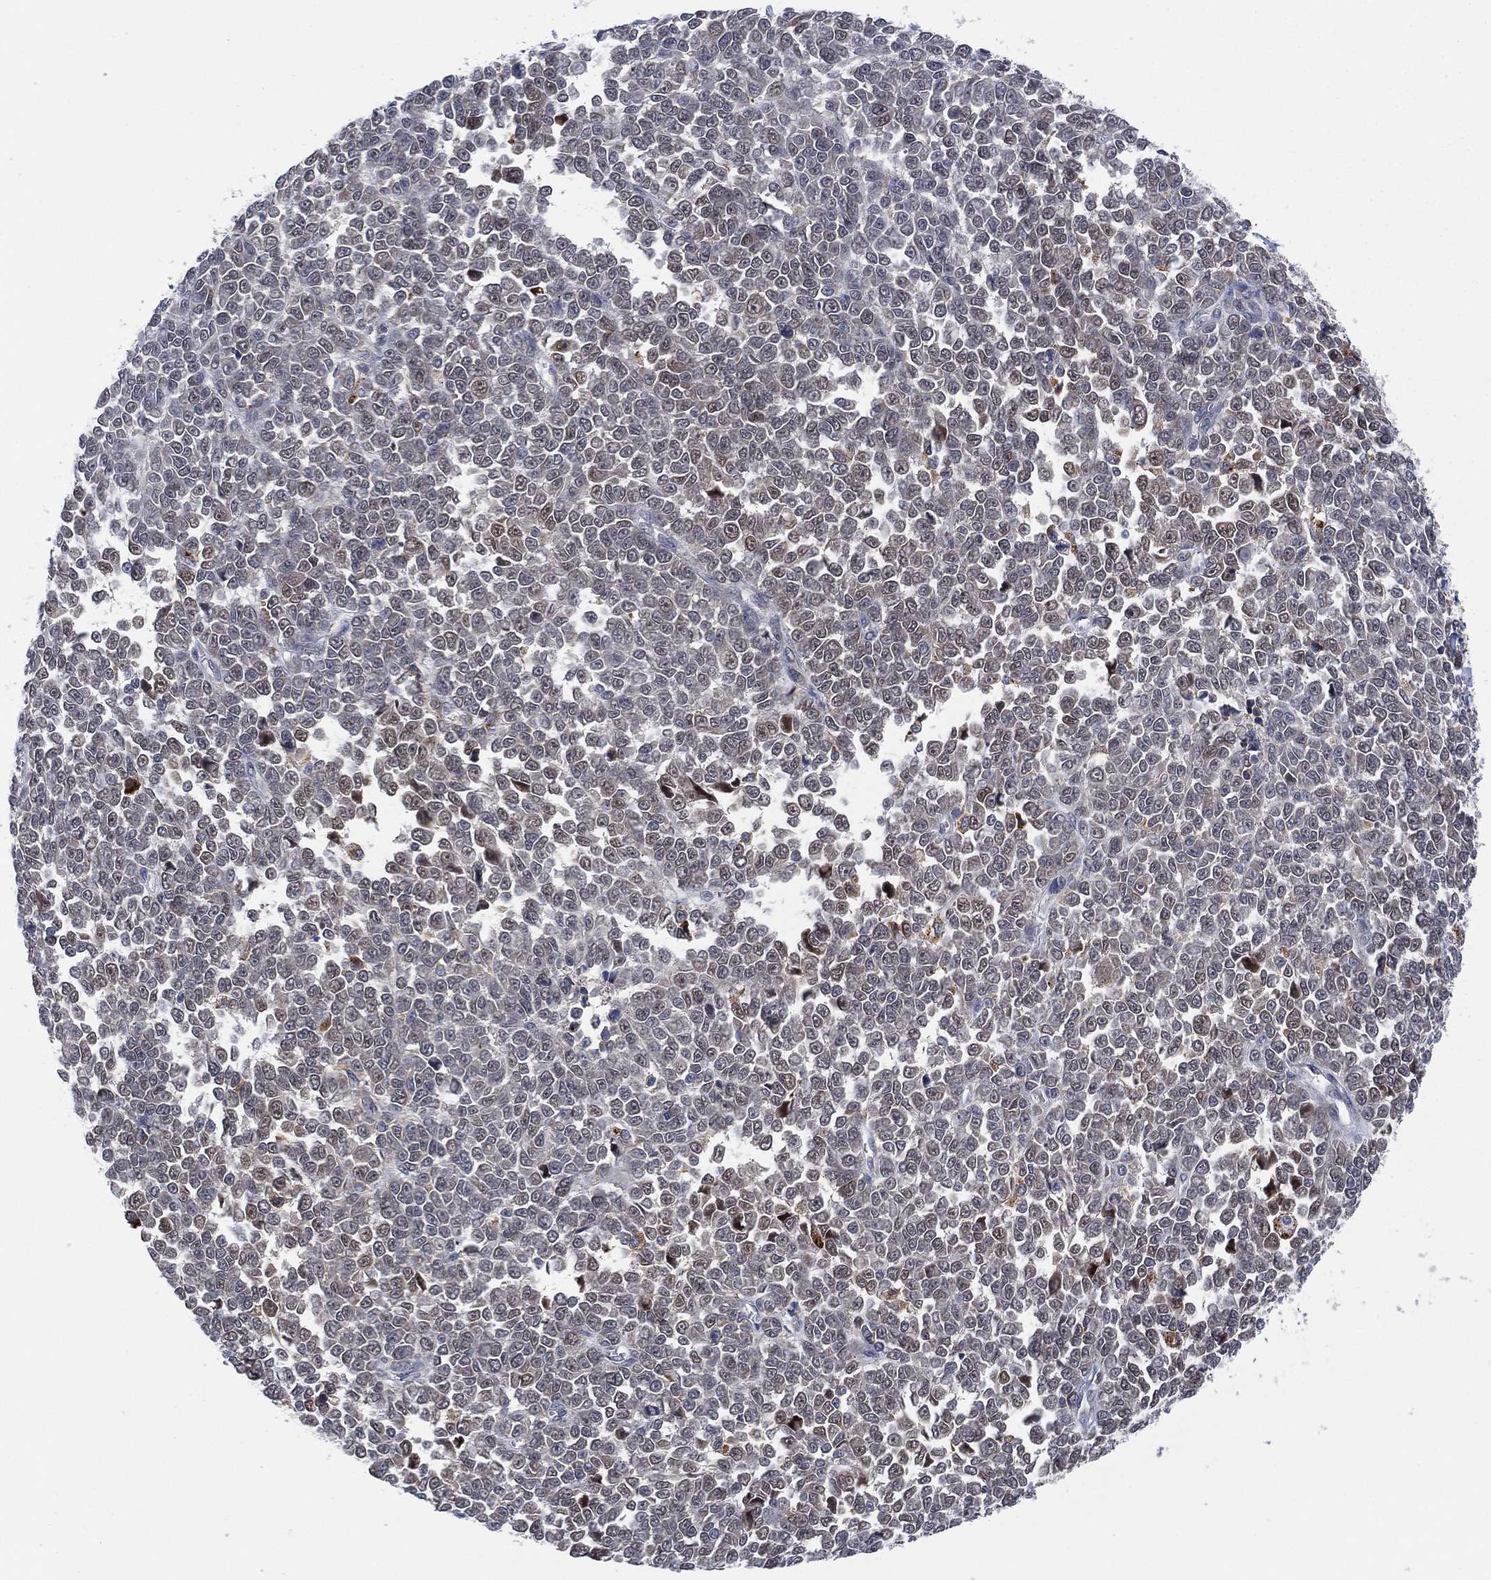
{"staining": {"intensity": "negative", "quantity": "none", "location": "none"}, "tissue": "melanoma", "cell_type": "Tumor cells", "image_type": "cancer", "snomed": [{"axis": "morphology", "description": "Malignant melanoma, NOS"}, {"axis": "topography", "description": "Skin"}], "caption": "Melanoma was stained to show a protein in brown. There is no significant positivity in tumor cells. The staining is performed using DAB brown chromogen with nuclei counter-stained in using hematoxylin.", "gene": "FES", "patient": {"sex": "female", "age": 95}}